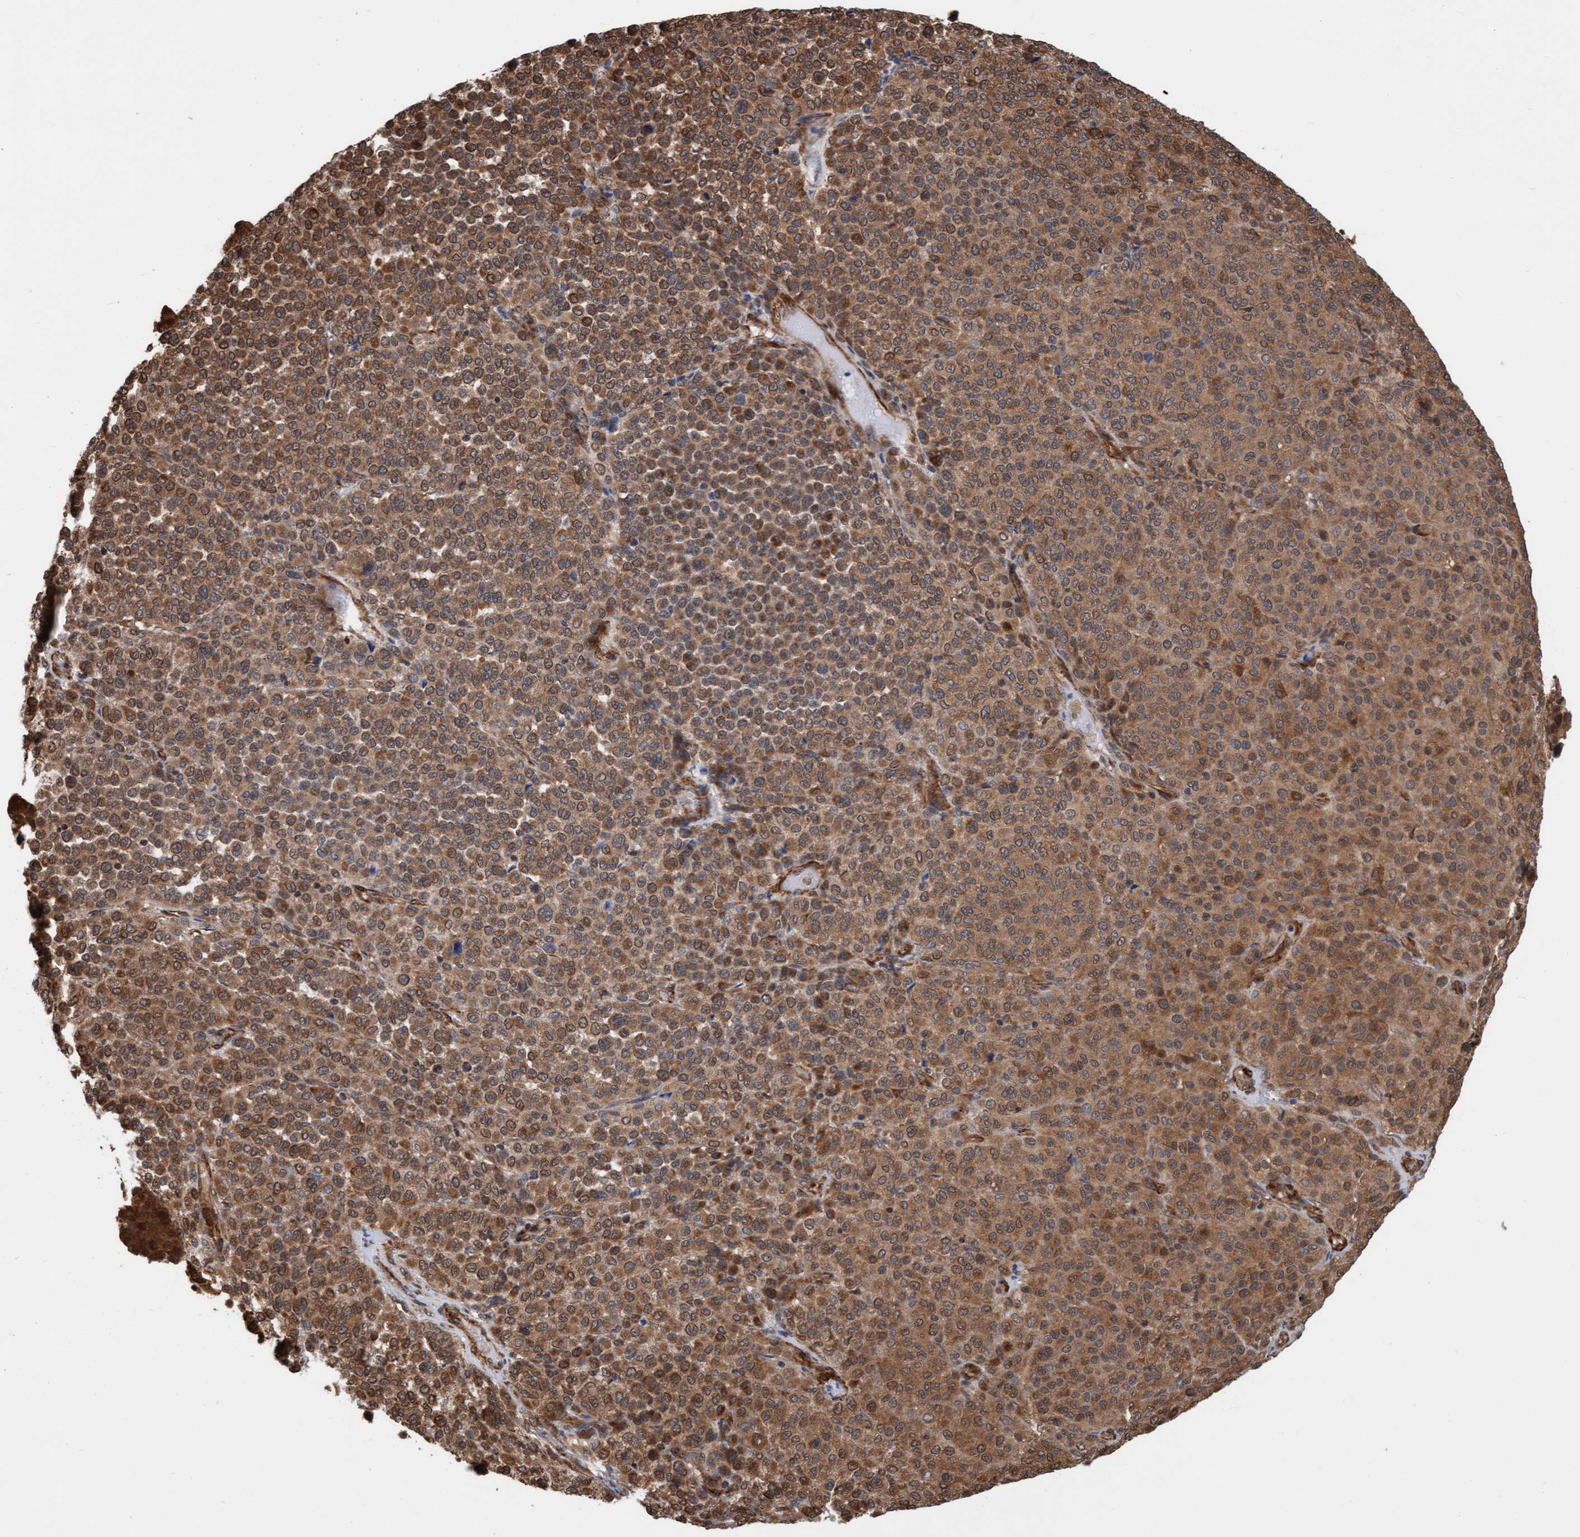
{"staining": {"intensity": "moderate", "quantity": ">75%", "location": "cytoplasmic/membranous"}, "tissue": "melanoma", "cell_type": "Tumor cells", "image_type": "cancer", "snomed": [{"axis": "morphology", "description": "Malignant melanoma, Metastatic site"}, {"axis": "topography", "description": "Pancreas"}], "caption": "Immunohistochemistry (IHC) (DAB) staining of malignant melanoma (metastatic site) displays moderate cytoplasmic/membranous protein staining in approximately >75% of tumor cells.", "gene": "STXBP4", "patient": {"sex": "female", "age": 30}}